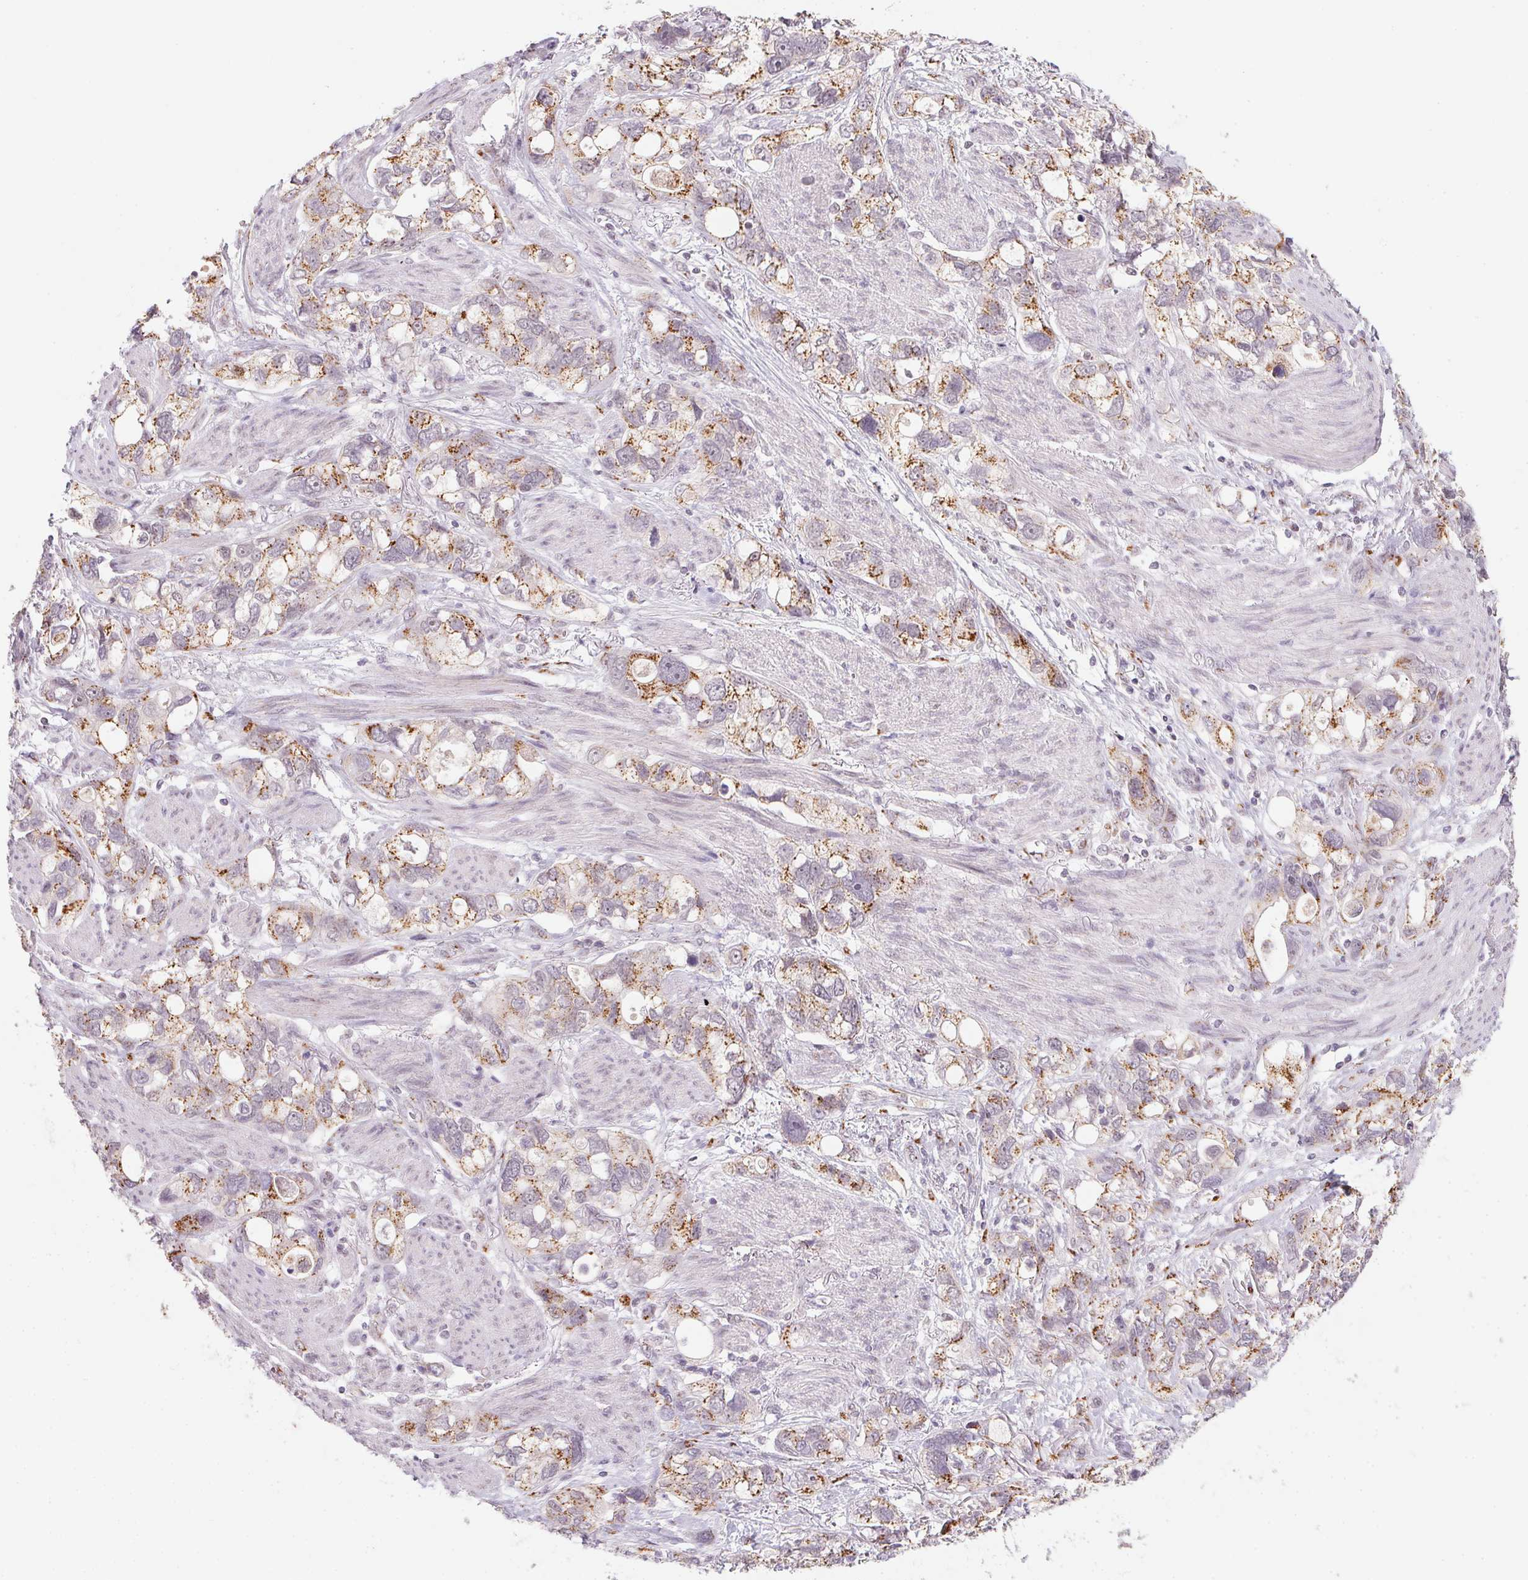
{"staining": {"intensity": "moderate", "quantity": ">75%", "location": "cytoplasmic/membranous"}, "tissue": "stomach cancer", "cell_type": "Tumor cells", "image_type": "cancer", "snomed": [{"axis": "morphology", "description": "Adenocarcinoma, NOS"}, {"axis": "topography", "description": "Stomach, upper"}], "caption": "IHC of adenocarcinoma (stomach) exhibits medium levels of moderate cytoplasmic/membranous positivity in approximately >75% of tumor cells. (DAB (3,3'-diaminobenzidine) IHC, brown staining for protein, blue staining for nuclei).", "gene": "RAB22A", "patient": {"sex": "female", "age": 81}}